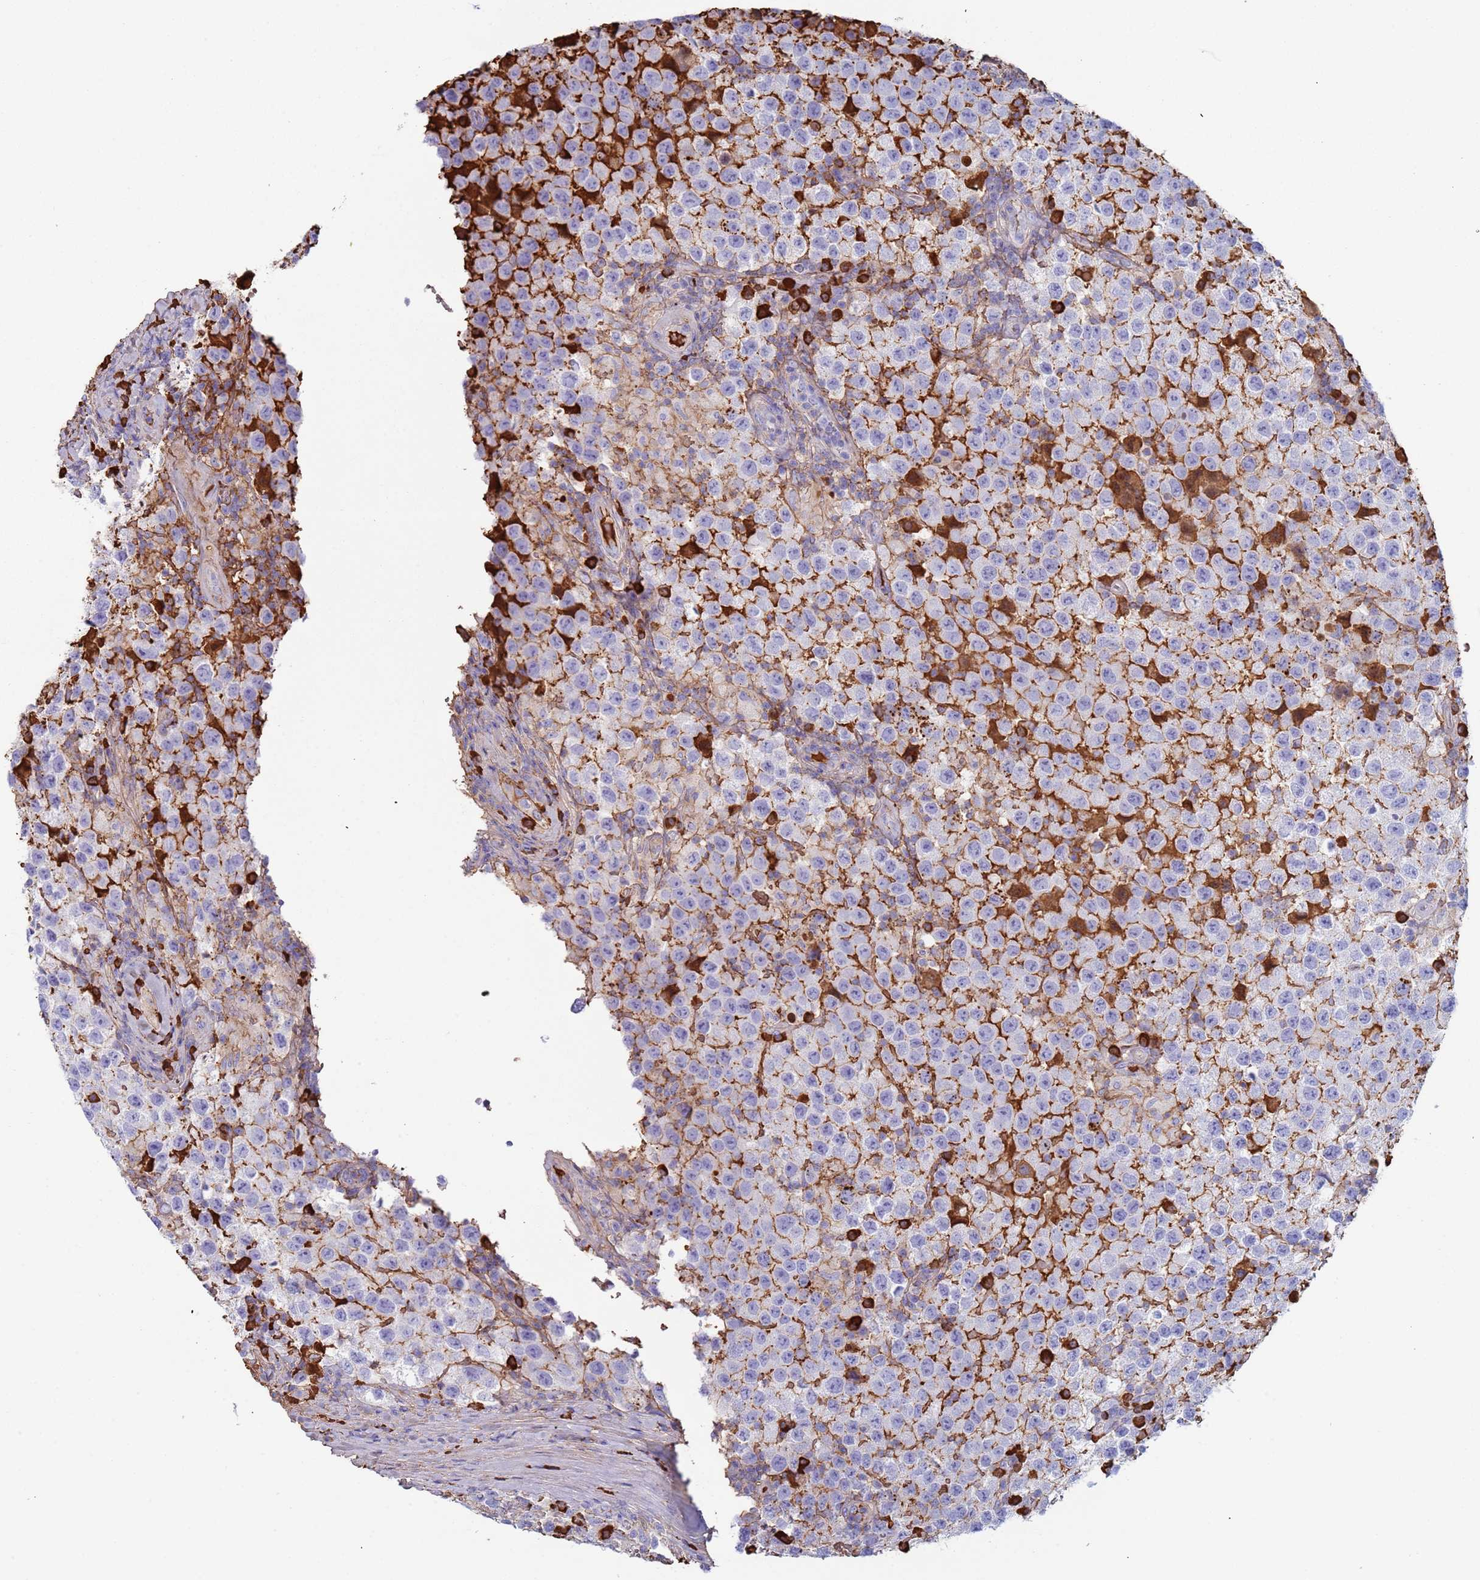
{"staining": {"intensity": "negative", "quantity": "none", "location": "none"}, "tissue": "testis cancer", "cell_type": "Tumor cells", "image_type": "cancer", "snomed": [{"axis": "morphology", "description": "Seminoma, NOS"}, {"axis": "morphology", "description": "Carcinoma, Embryonal, NOS"}, {"axis": "topography", "description": "Testis"}], "caption": "High magnification brightfield microscopy of testis seminoma stained with DAB (3,3'-diaminobenzidine) (brown) and counterstained with hematoxylin (blue): tumor cells show no significant staining.", "gene": "CYSLTR2", "patient": {"sex": "male", "age": 41}}